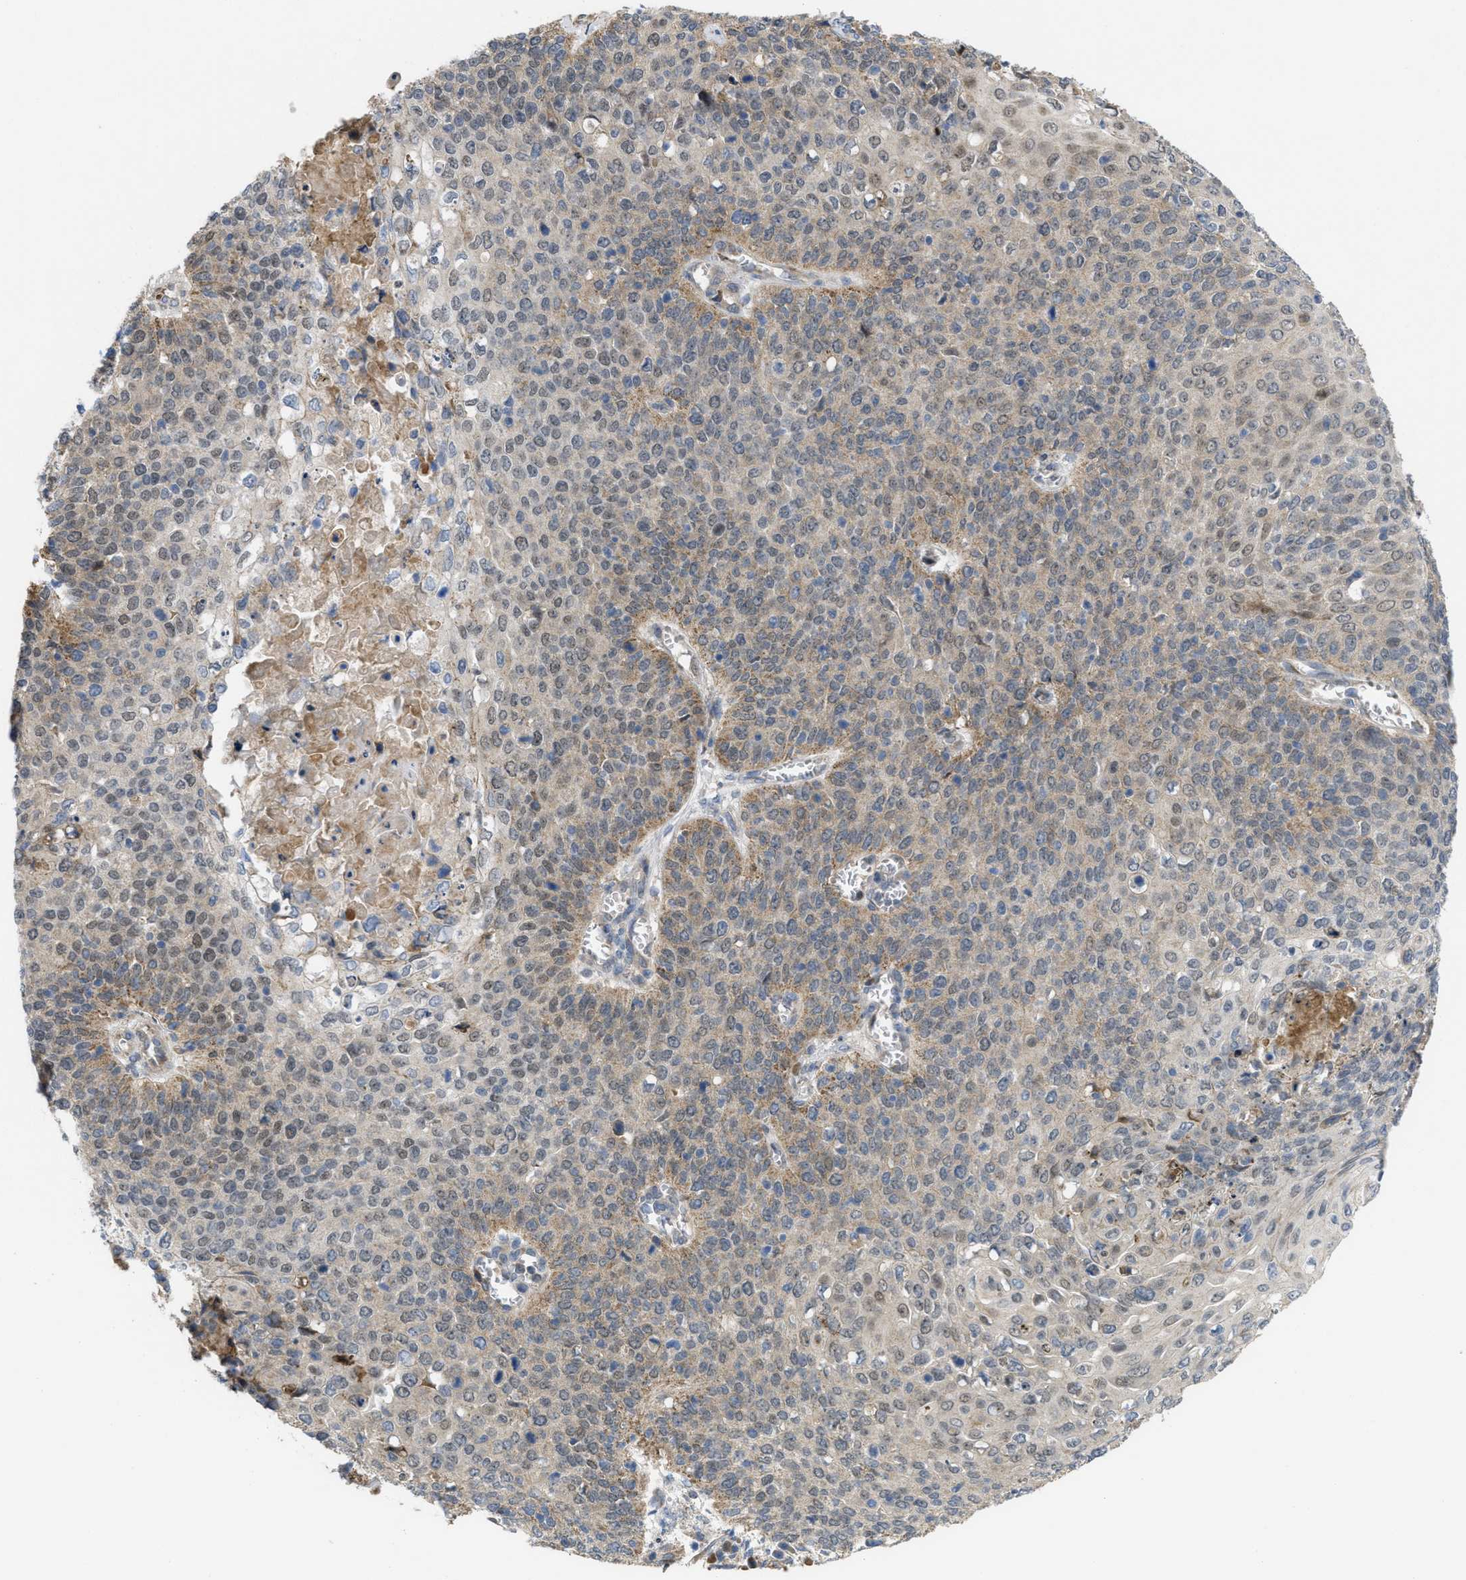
{"staining": {"intensity": "weak", "quantity": ">75%", "location": "cytoplasmic/membranous,nuclear"}, "tissue": "cervical cancer", "cell_type": "Tumor cells", "image_type": "cancer", "snomed": [{"axis": "morphology", "description": "Squamous cell carcinoma, NOS"}, {"axis": "topography", "description": "Cervix"}], "caption": "Tumor cells reveal low levels of weak cytoplasmic/membranous and nuclear positivity in about >75% of cells in cervical cancer (squamous cell carcinoma). (brown staining indicates protein expression, while blue staining denotes nuclei).", "gene": "CDPF1", "patient": {"sex": "female", "age": 39}}